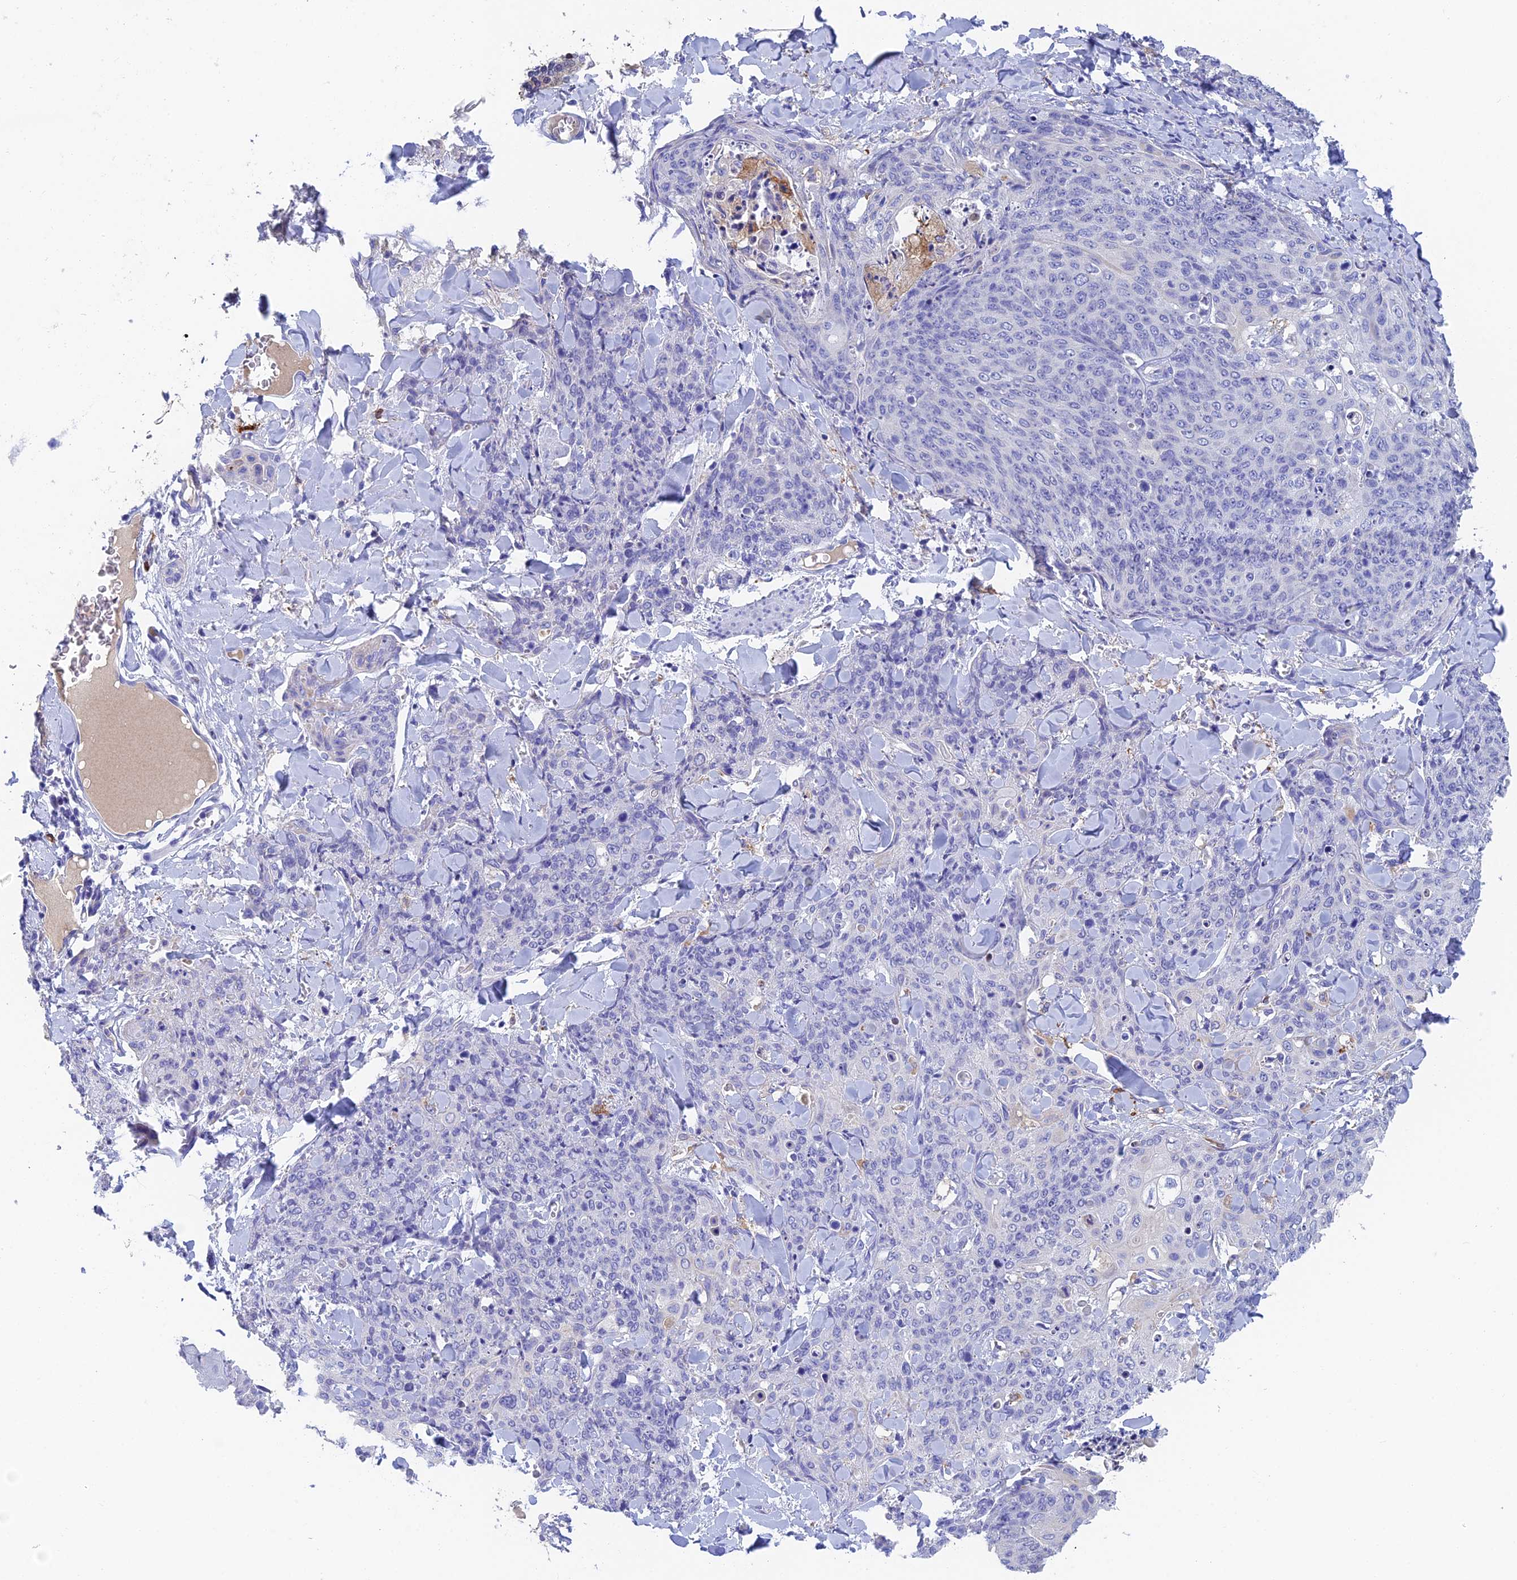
{"staining": {"intensity": "negative", "quantity": "none", "location": "none"}, "tissue": "skin cancer", "cell_type": "Tumor cells", "image_type": "cancer", "snomed": [{"axis": "morphology", "description": "Squamous cell carcinoma, NOS"}, {"axis": "topography", "description": "Skin"}, {"axis": "topography", "description": "Vulva"}], "caption": "The micrograph exhibits no staining of tumor cells in skin cancer (squamous cell carcinoma). (DAB immunohistochemistry visualized using brightfield microscopy, high magnification).", "gene": "ADAMTS13", "patient": {"sex": "female", "age": 85}}